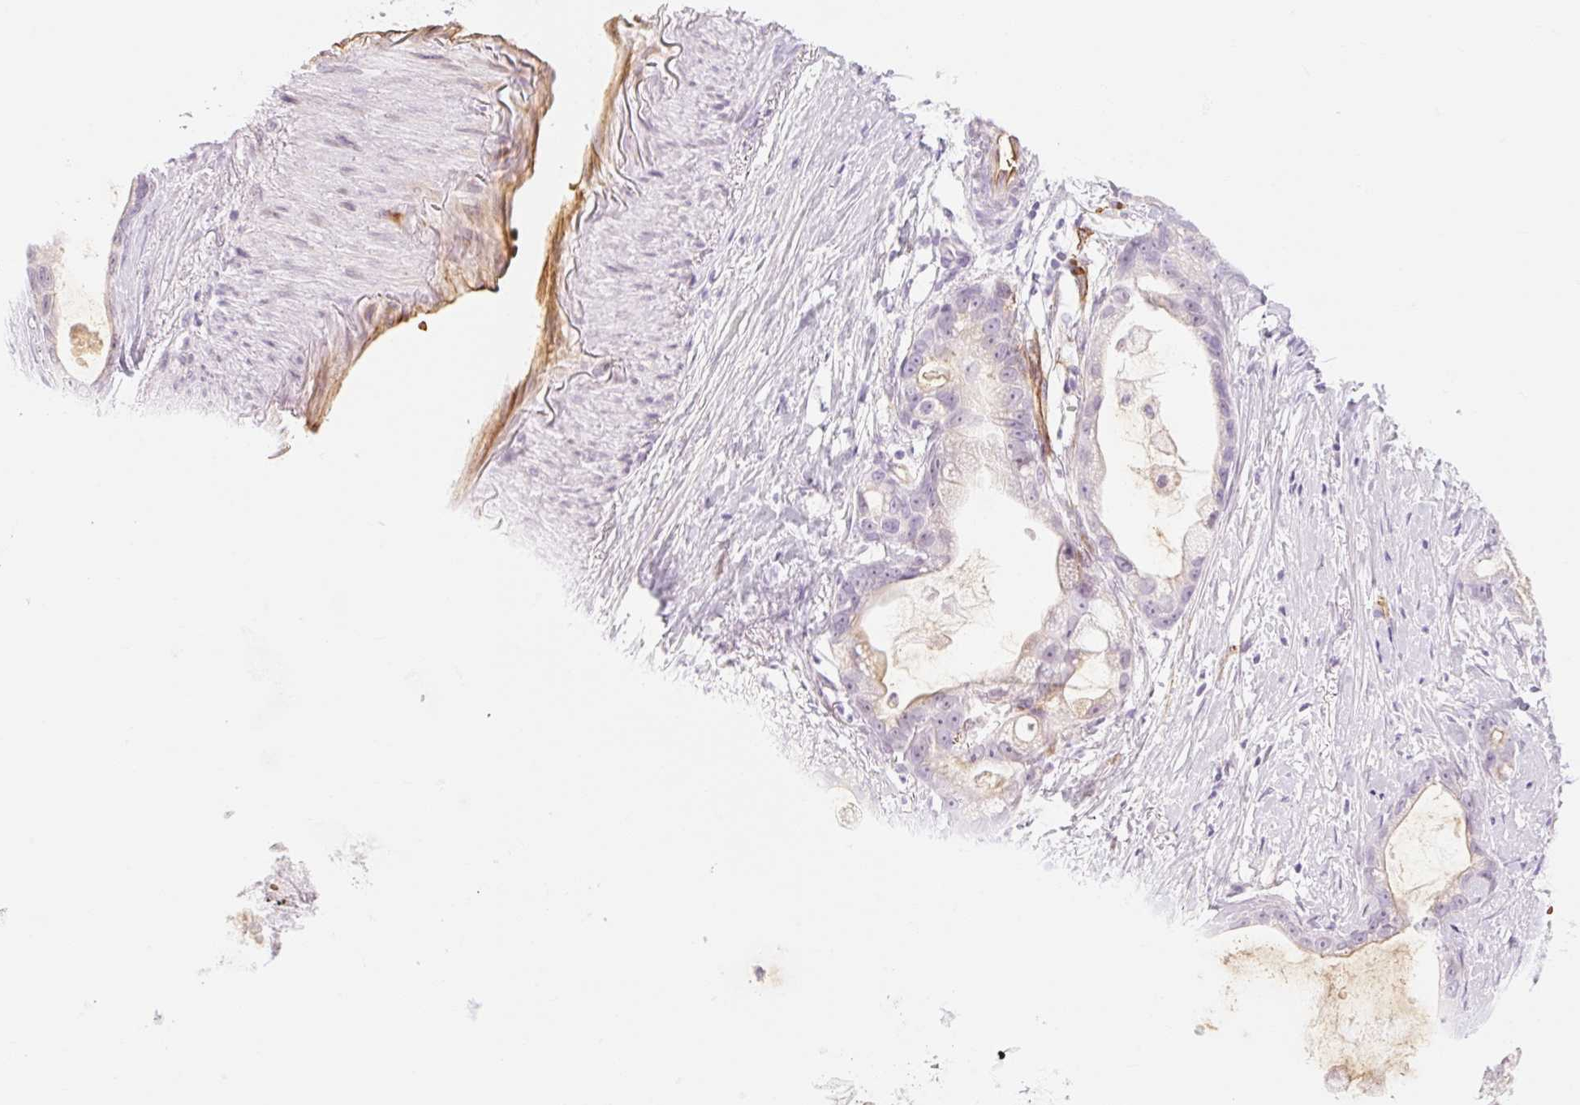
{"staining": {"intensity": "negative", "quantity": "none", "location": "none"}, "tissue": "stomach cancer", "cell_type": "Tumor cells", "image_type": "cancer", "snomed": [{"axis": "morphology", "description": "Adenocarcinoma, NOS"}, {"axis": "topography", "description": "Stomach"}], "caption": "An immunohistochemistry image of stomach adenocarcinoma is shown. There is no staining in tumor cells of stomach adenocarcinoma.", "gene": "TAF1L", "patient": {"sex": "male", "age": 55}}